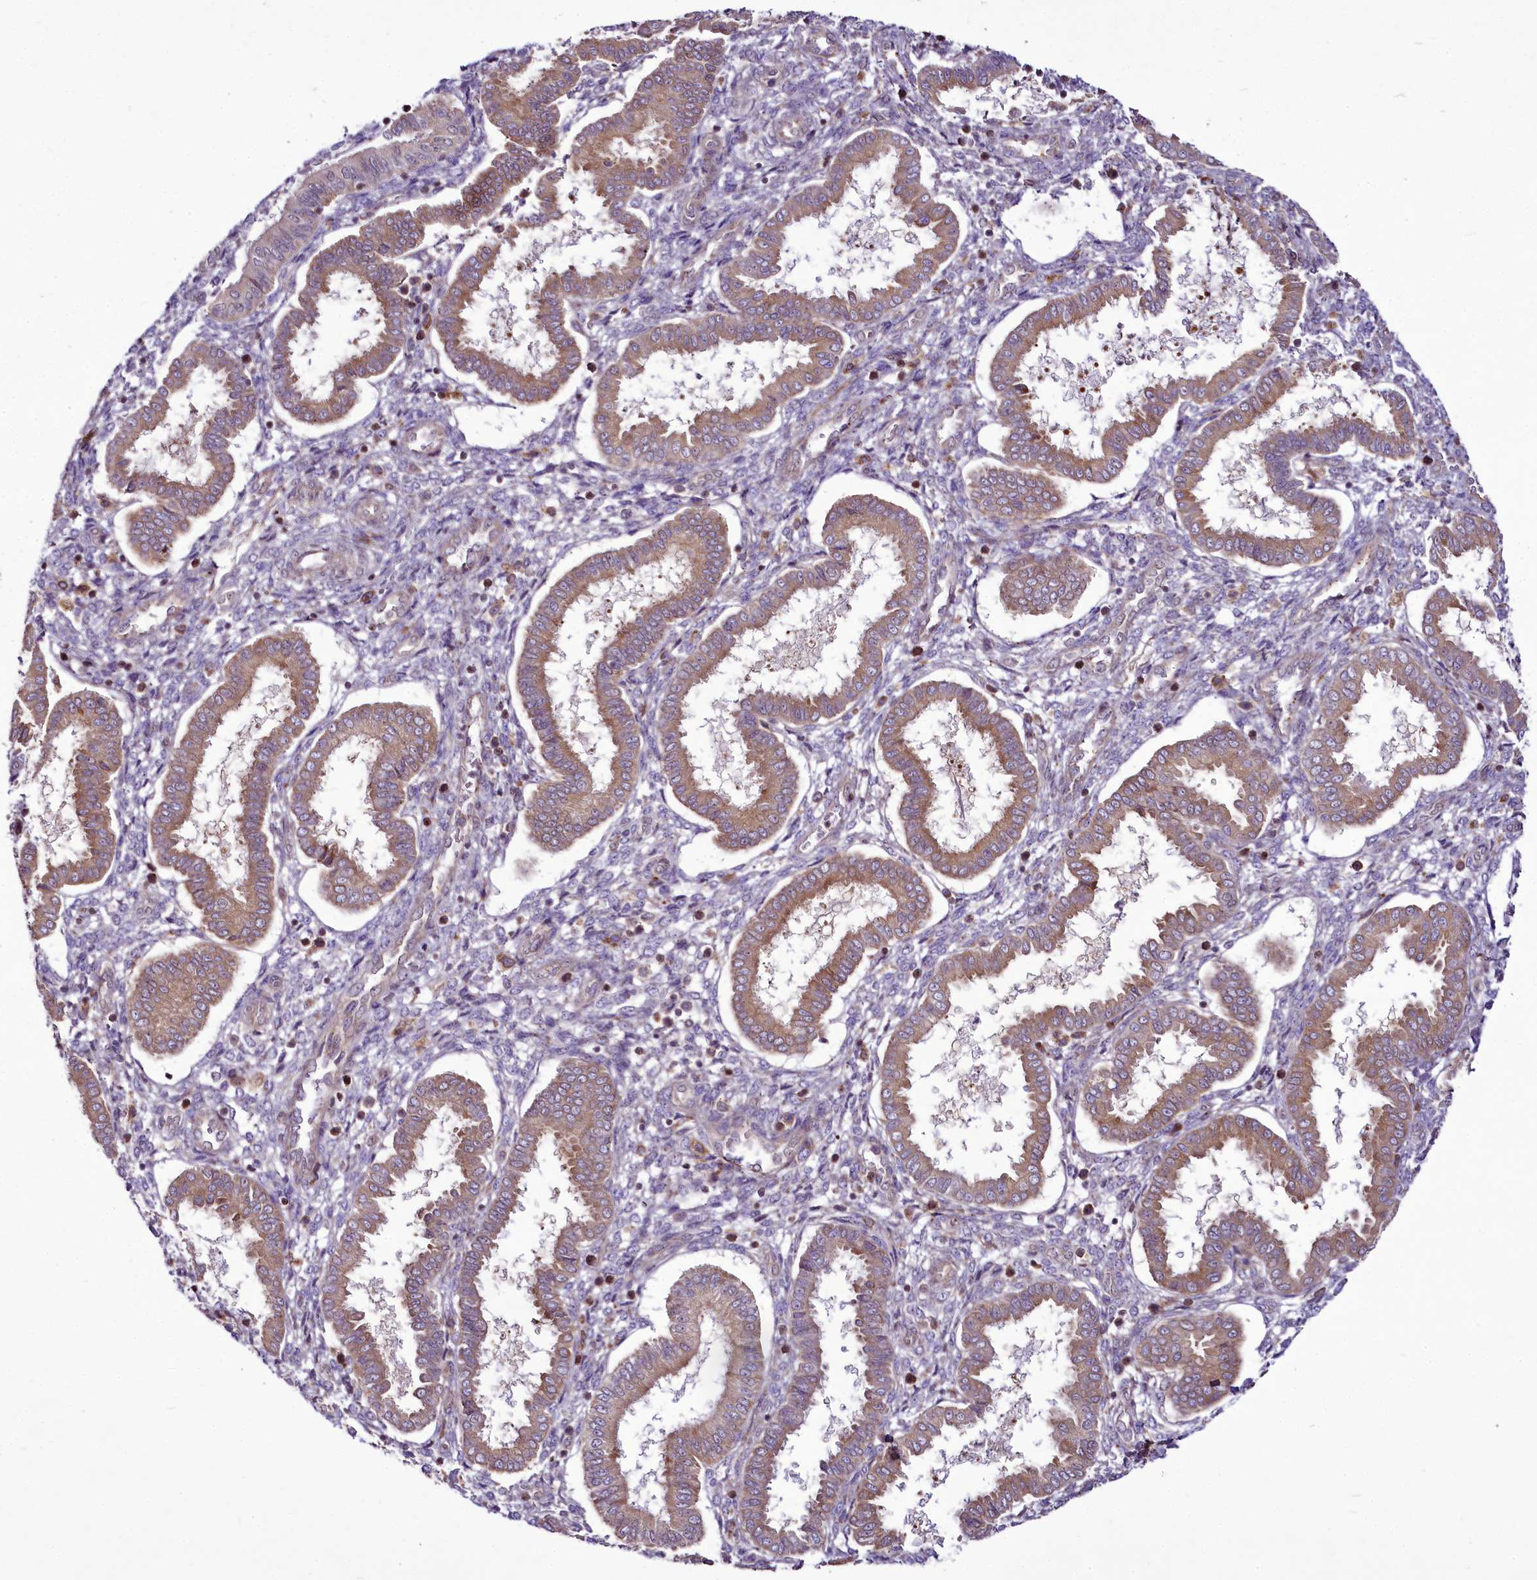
{"staining": {"intensity": "negative", "quantity": "none", "location": "none"}, "tissue": "endometrium", "cell_type": "Cells in endometrial stroma", "image_type": "normal", "snomed": [{"axis": "morphology", "description": "Normal tissue, NOS"}, {"axis": "topography", "description": "Endometrium"}], "caption": "Immunohistochemistry image of normal endometrium: human endometrium stained with DAB reveals no significant protein expression in cells in endometrial stroma. (Stains: DAB IHC with hematoxylin counter stain, Microscopy: brightfield microscopy at high magnification).", "gene": "RSBN1", "patient": {"sex": "female", "age": 24}}